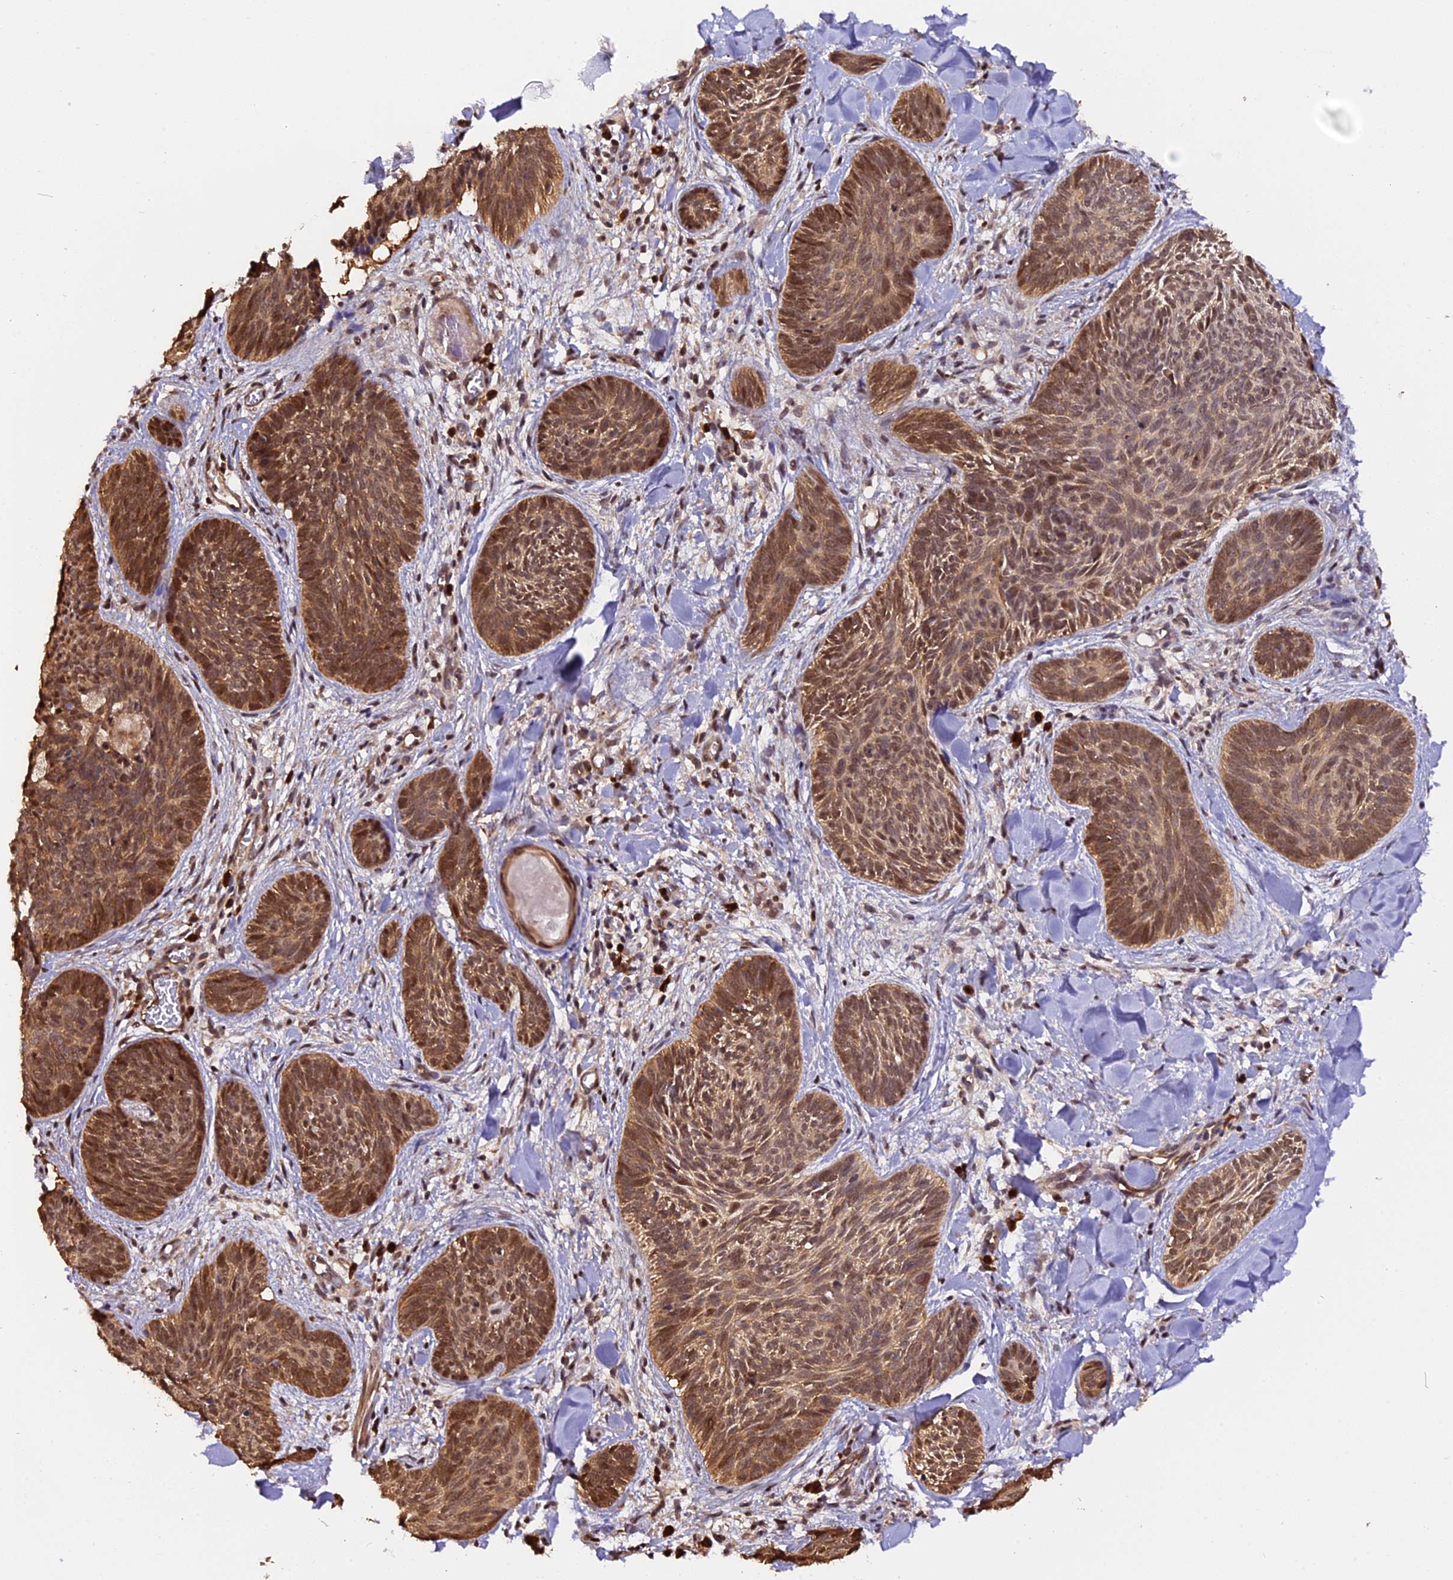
{"staining": {"intensity": "moderate", "quantity": ">75%", "location": "cytoplasmic/membranous,nuclear"}, "tissue": "skin cancer", "cell_type": "Tumor cells", "image_type": "cancer", "snomed": [{"axis": "morphology", "description": "Basal cell carcinoma"}, {"axis": "topography", "description": "Skin"}], "caption": "The image exhibits immunohistochemical staining of skin cancer (basal cell carcinoma). There is moderate cytoplasmic/membranous and nuclear expression is seen in about >75% of tumor cells.", "gene": "HERPUD1", "patient": {"sex": "female", "age": 81}}